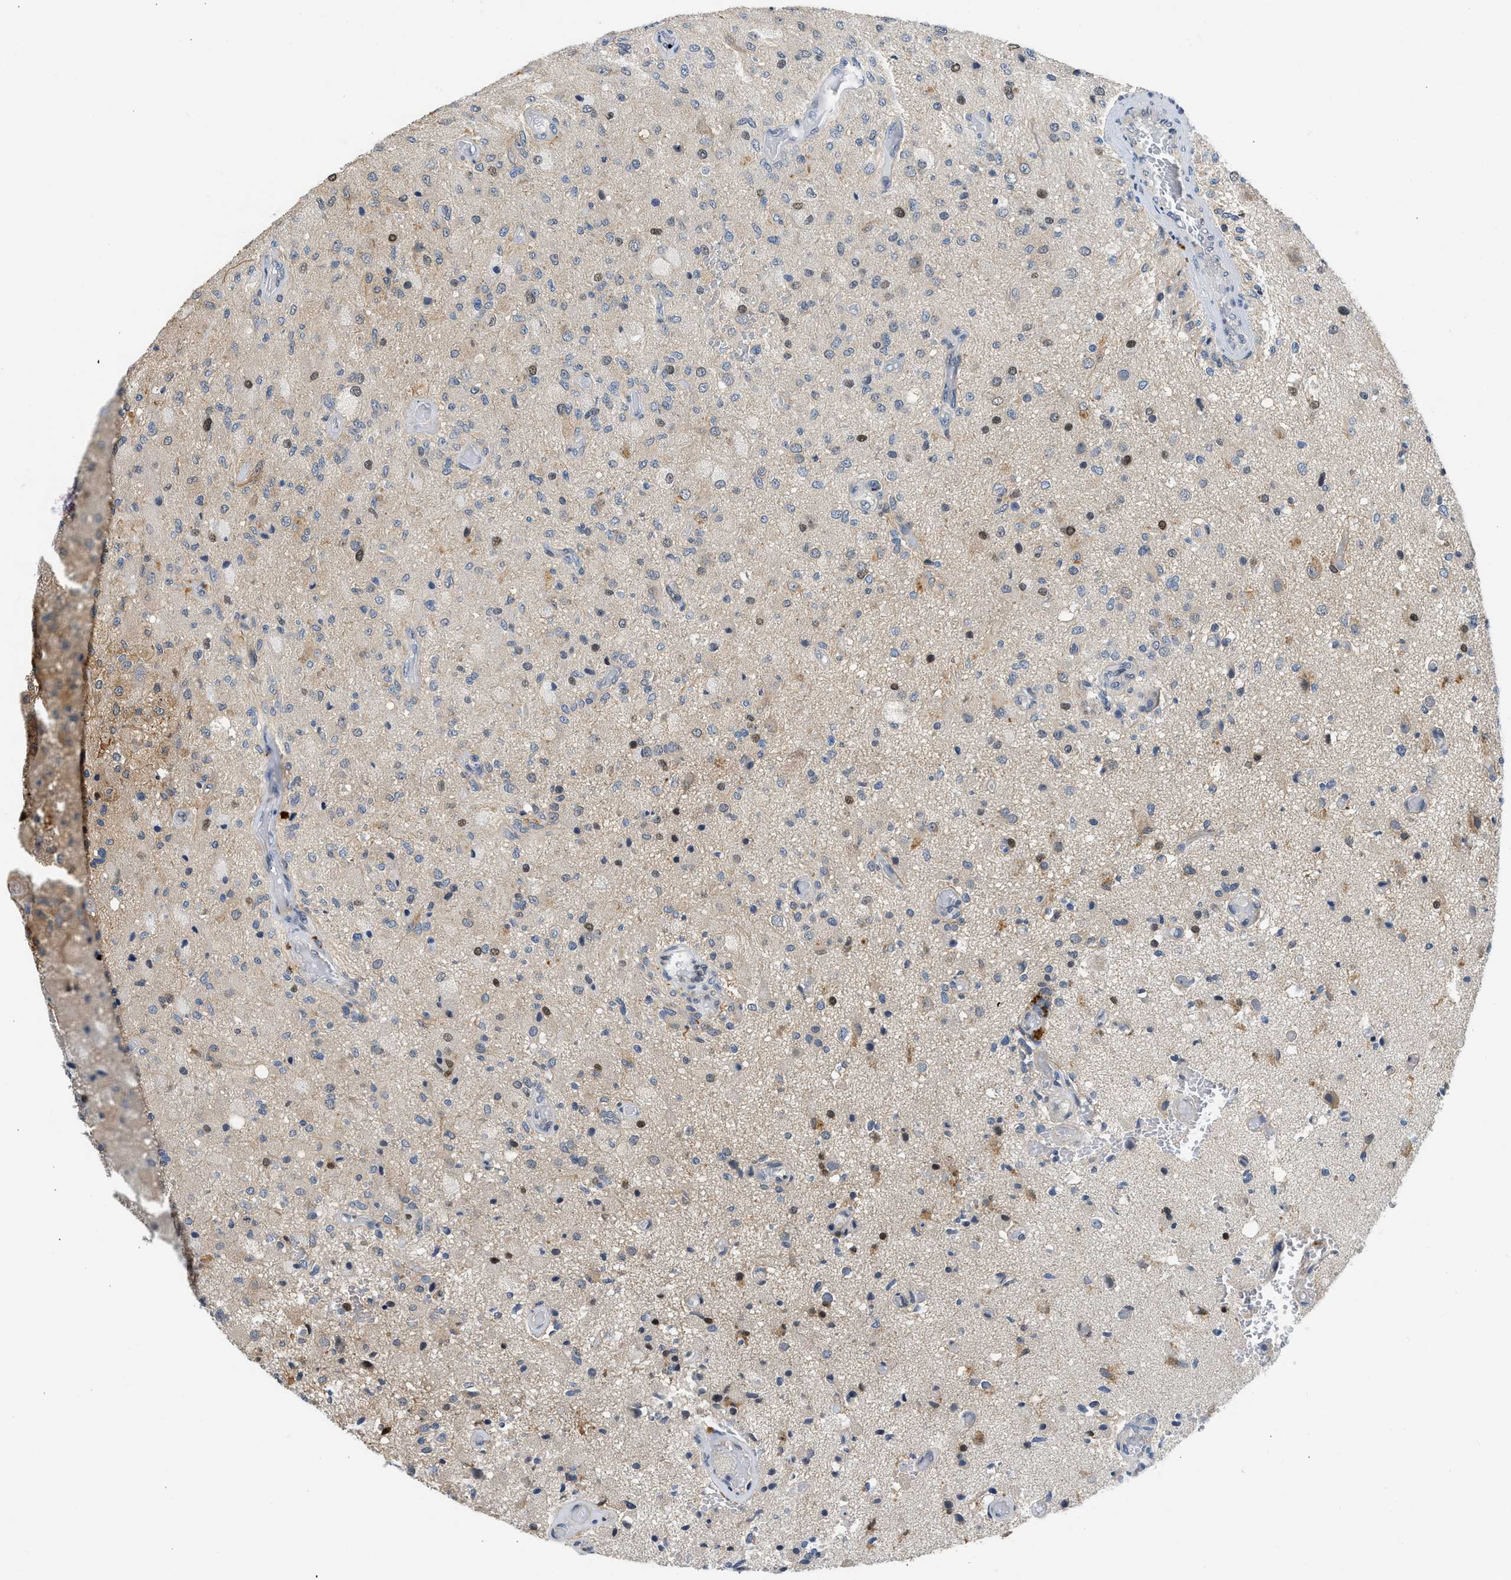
{"staining": {"intensity": "moderate", "quantity": "<25%", "location": "cytoplasmic/membranous,nuclear"}, "tissue": "glioma", "cell_type": "Tumor cells", "image_type": "cancer", "snomed": [{"axis": "morphology", "description": "Normal tissue, NOS"}, {"axis": "morphology", "description": "Glioma, malignant, High grade"}, {"axis": "topography", "description": "Cerebral cortex"}], "caption": "IHC (DAB (3,3'-diaminobenzidine)) staining of human glioma reveals moderate cytoplasmic/membranous and nuclear protein positivity in approximately <25% of tumor cells. Using DAB (brown) and hematoxylin (blue) stains, captured at high magnification using brightfield microscopy.", "gene": "OLIG3", "patient": {"sex": "male", "age": 77}}